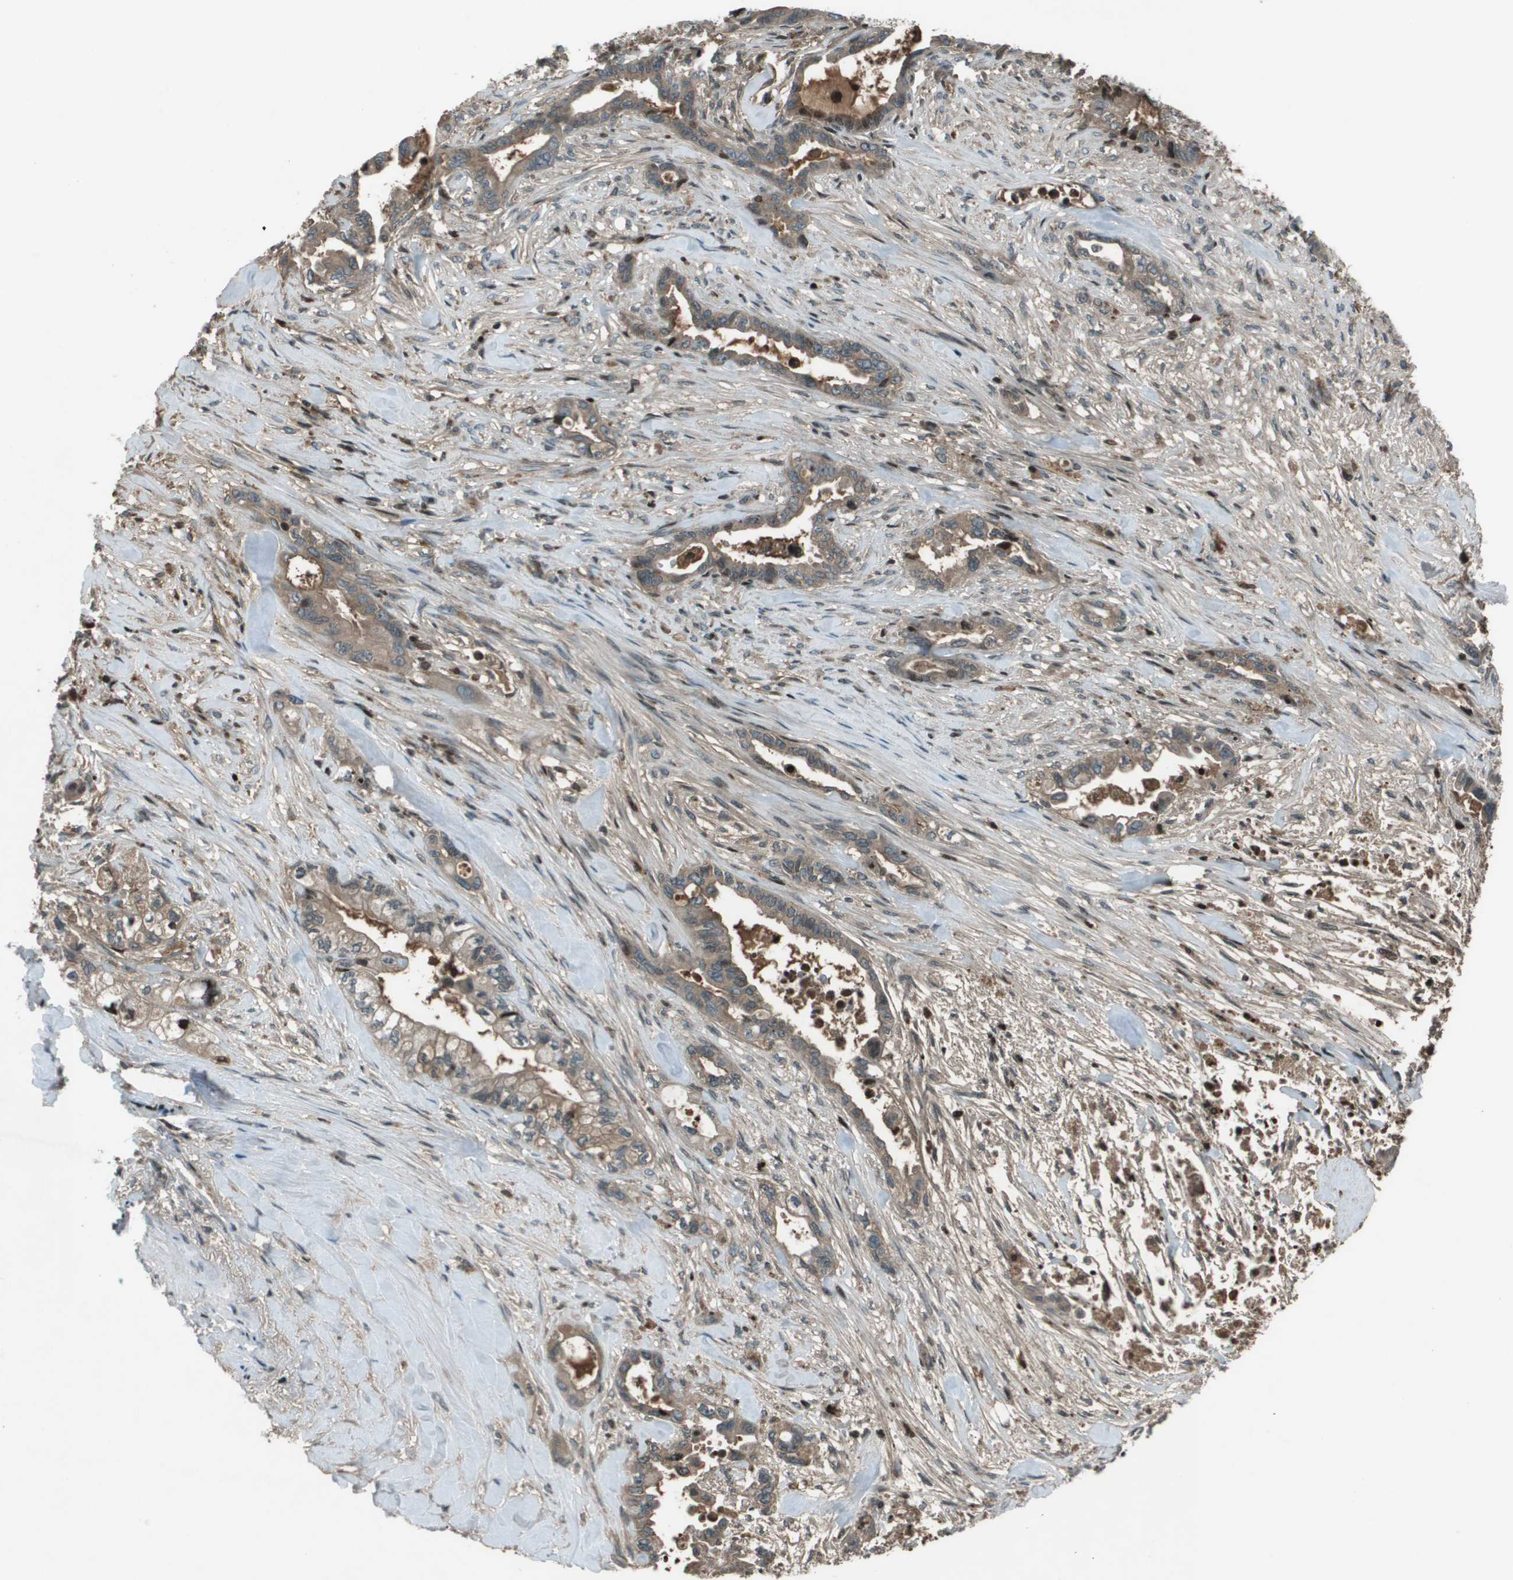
{"staining": {"intensity": "weak", "quantity": ">75%", "location": "cytoplasmic/membranous"}, "tissue": "pancreatic cancer", "cell_type": "Tumor cells", "image_type": "cancer", "snomed": [{"axis": "morphology", "description": "Adenocarcinoma, NOS"}, {"axis": "topography", "description": "Pancreas"}], "caption": "An immunohistochemistry histopathology image of tumor tissue is shown. Protein staining in brown labels weak cytoplasmic/membranous positivity in adenocarcinoma (pancreatic) within tumor cells. The staining was performed using DAB (3,3'-diaminobenzidine), with brown indicating positive protein expression. Nuclei are stained blue with hematoxylin.", "gene": "CXCL12", "patient": {"sex": "male", "age": 70}}